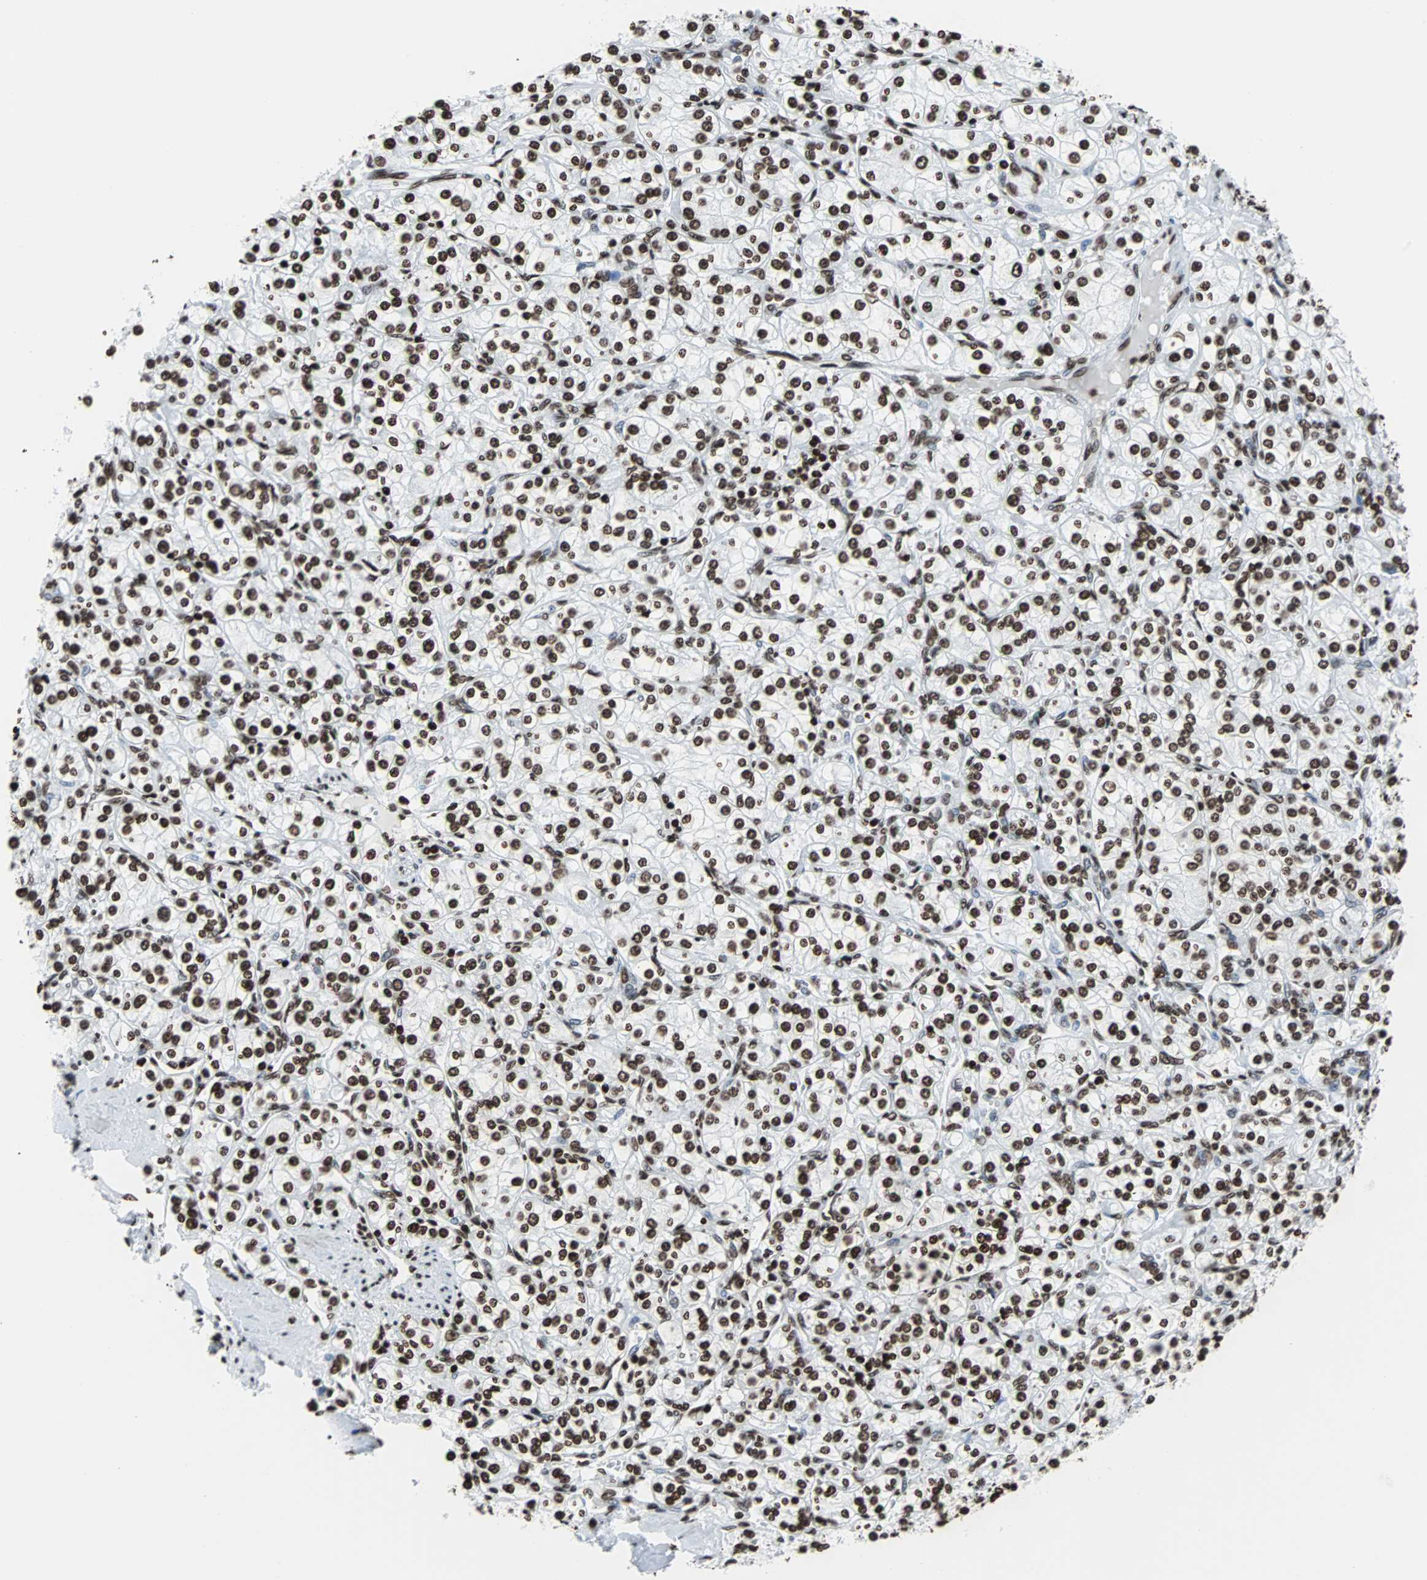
{"staining": {"intensity": "strong", "quantity": ">75%", "location": "nuclear"}, "tissue": "renal cancer", "cell_type": "Tumor cells", "image_type": "cancer", "snomed": [{"axis": "morphology", "description": "Adenocarcinoma, NOS"}, {"axis": "topography", "description": "Kidney"}], "caption": "Strong nuclear staining is appreciated in about >75% of tumor cells in adenocarcinoma (renal).", "gene": "H2BC18", "patient": {"sex": "male", "age": 77}}